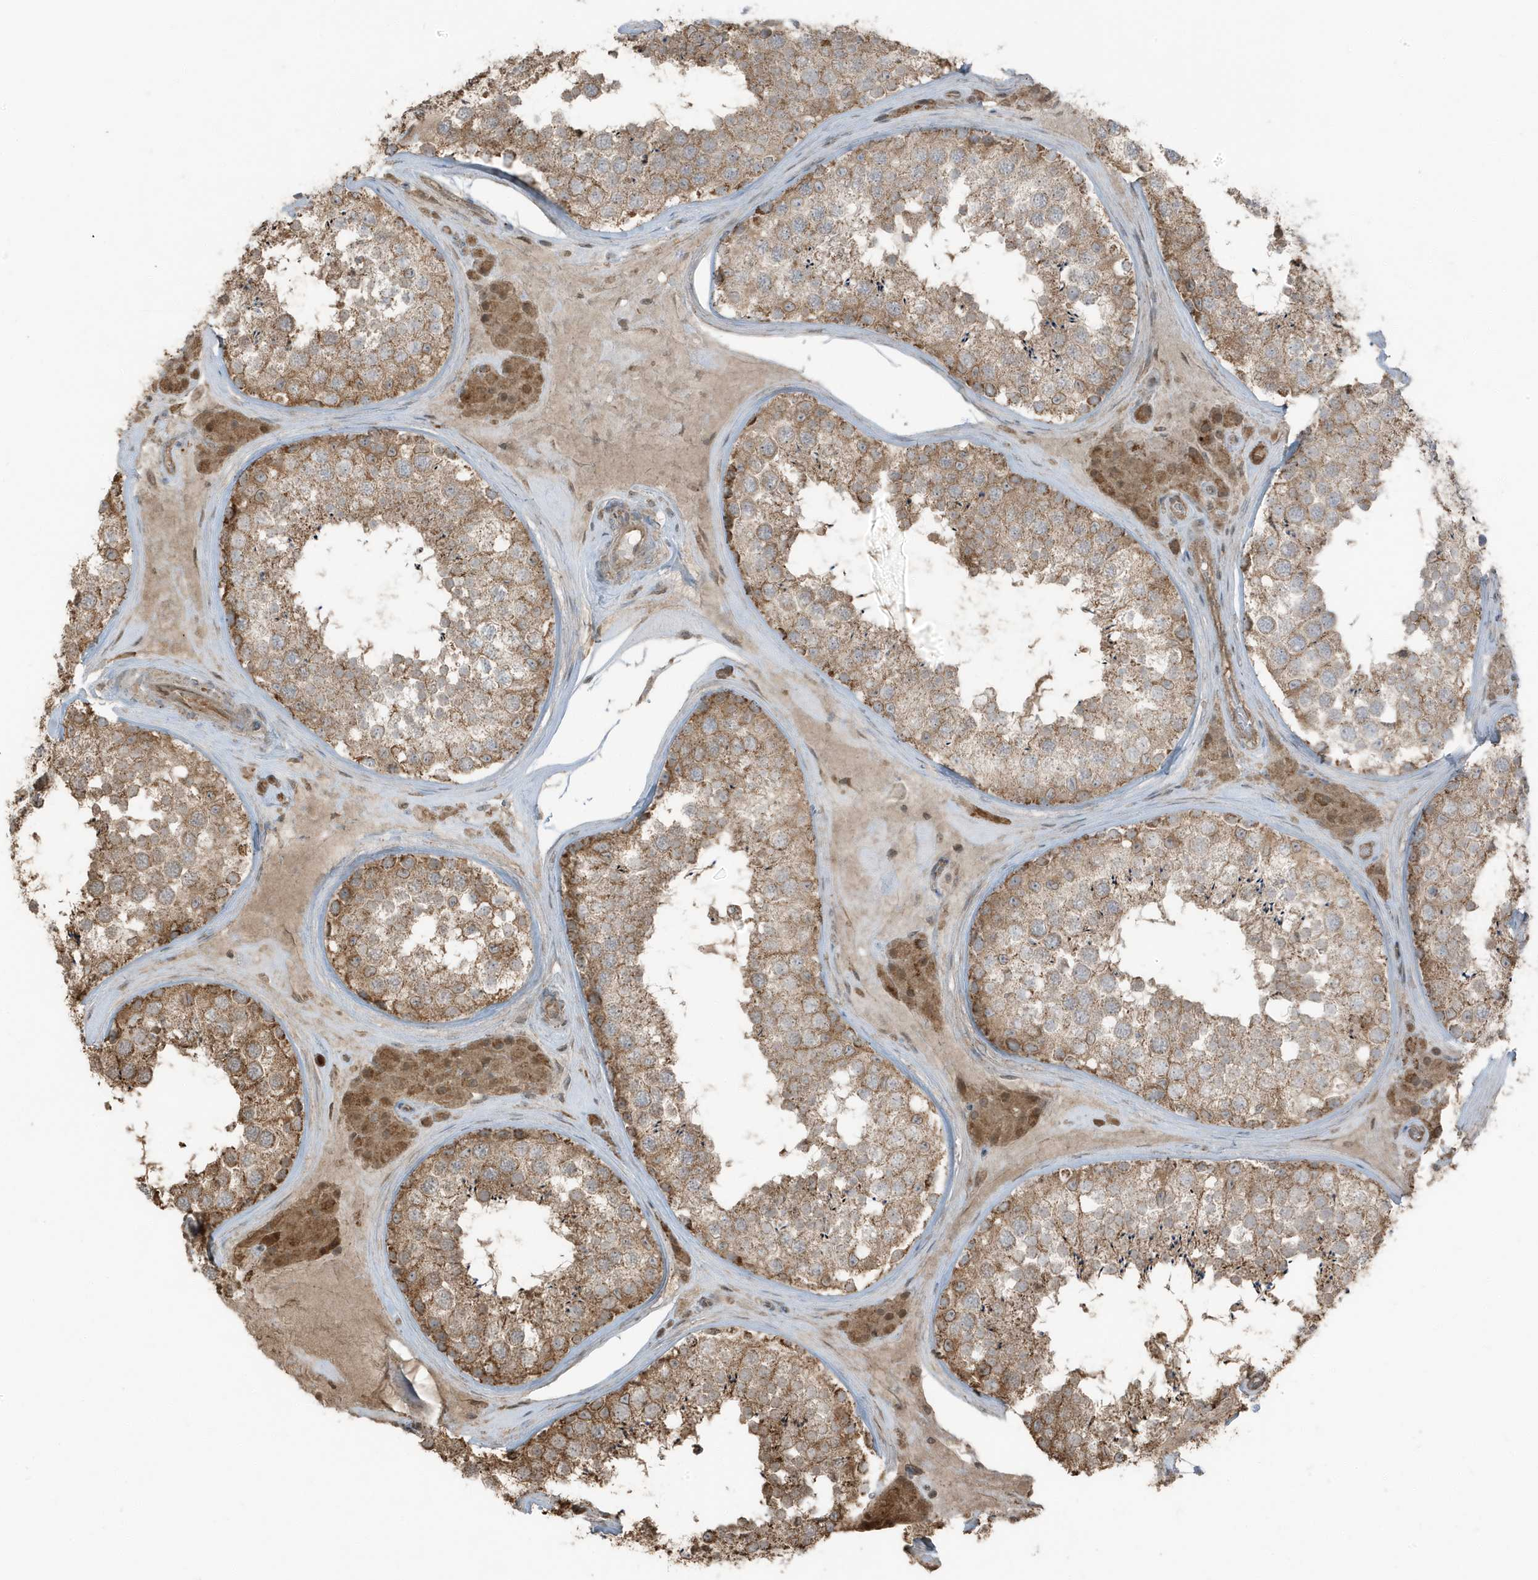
{"staining": {"intensity": "moderate", "quantity": ">75%", "location": "cytoplasmic/membranous"}, "tissue": "testis", "cell_type": "Cells in seminiferous ducts", "image_type": "normal", "snomed": [{"axis": "morphology", "description": "Normal tissue, NOS"}, {"axis": "topography", "description": "Testis"}], "caption": "An immunohistochemistry (IHC) histopathology image of benign tissue is shown. Protein staining in brown shows moderate cytoplasmic/membranous positivity in testis within cells in seminiferous ducts.", "gene": "AZI2", "patient": {"sex": "male", "age": 46}}